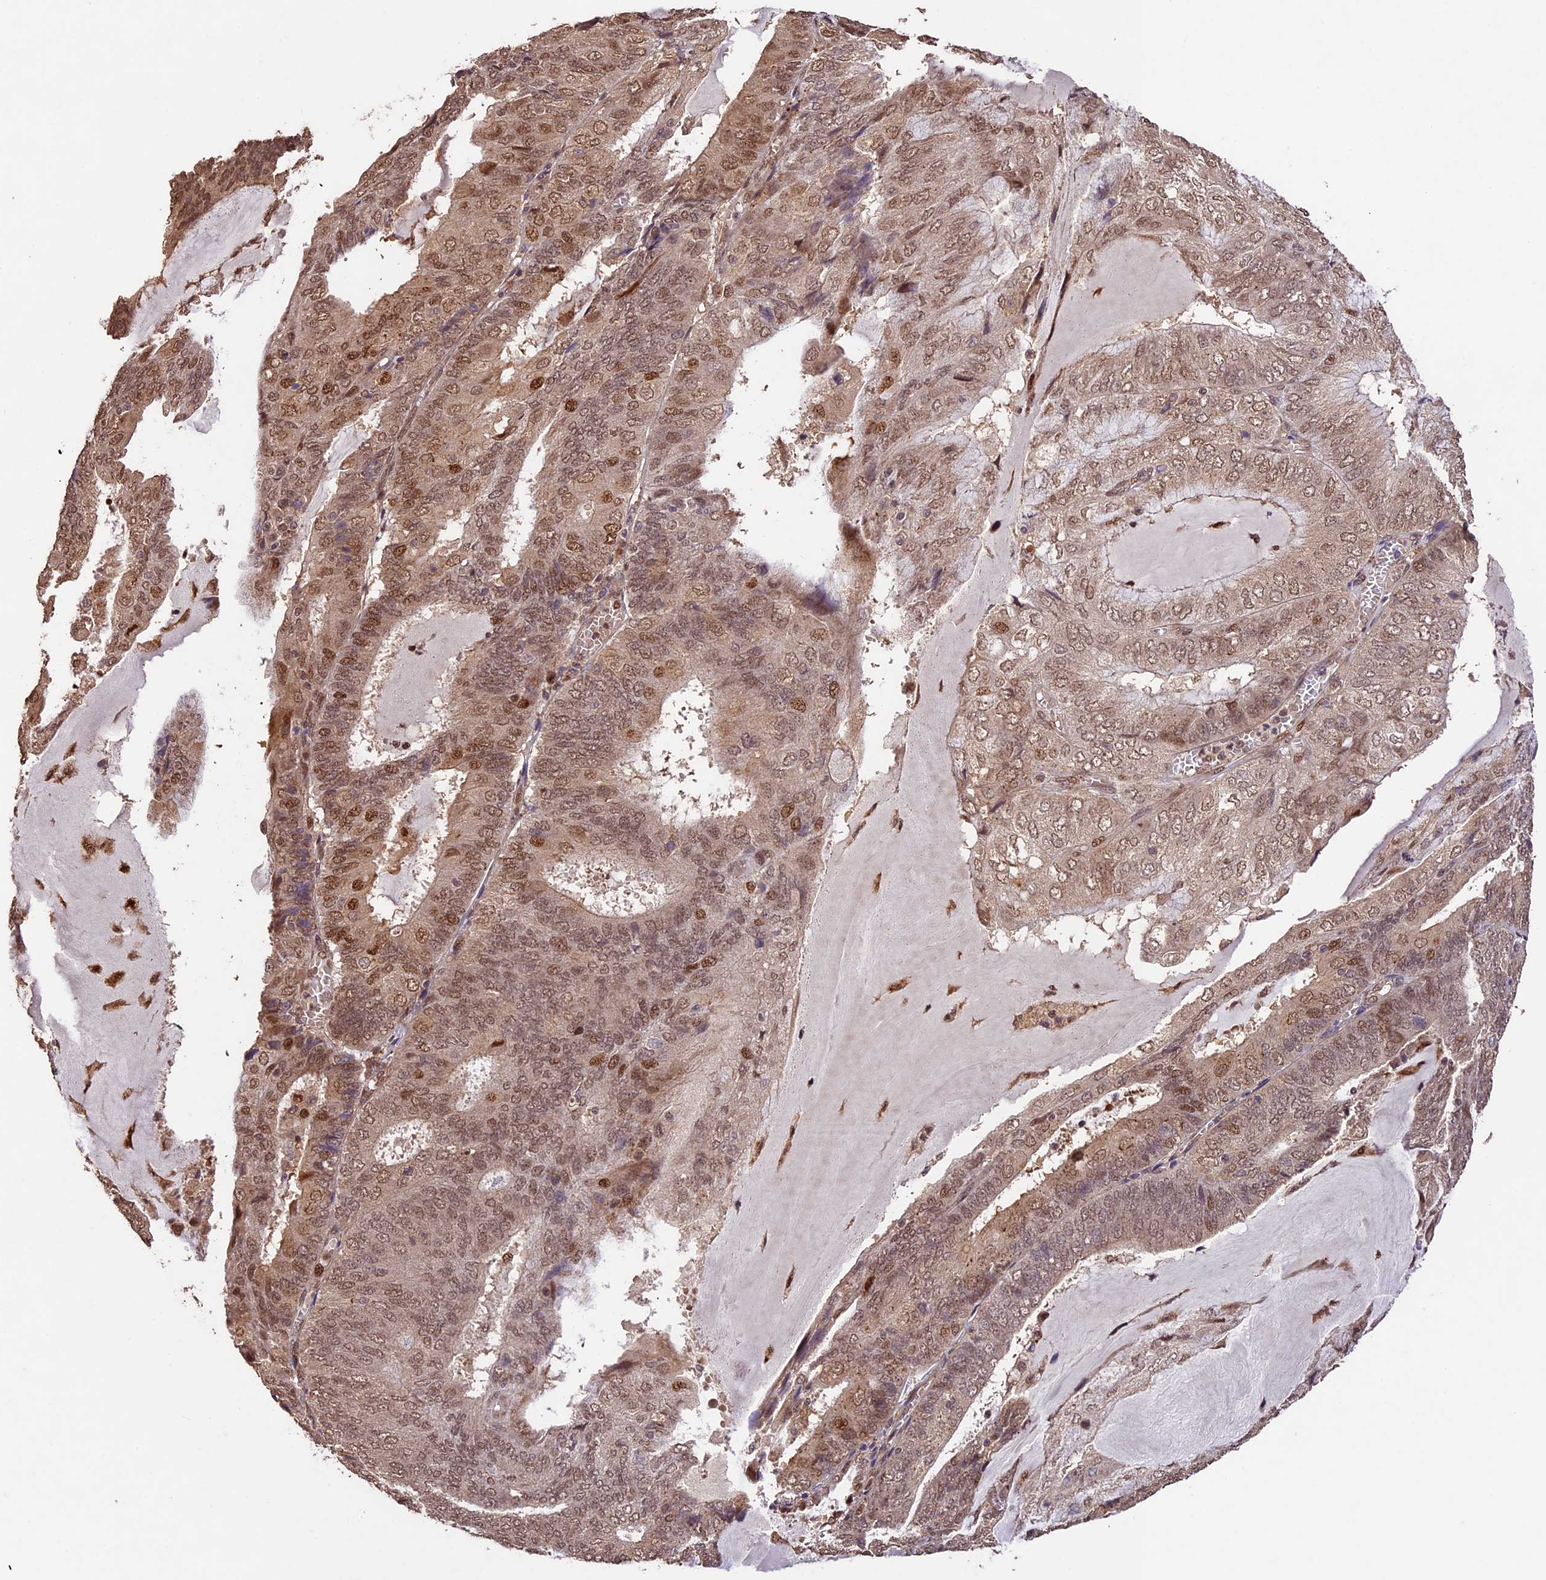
{"staining": {"intensity": "moderate", "quantity": ">75%", "location": "cytoplasmic/membranous,nuclear"}, "tissue": "endometrial cancer", "cell_type": "Tumor cells", "image_type": "cancer", "snomed": [{"axis": "morphology", "description": "Adenocarcinoma, NOS"}, {"axis": "topography", "description": "Endometrium"}], "caption": "Immunohistochemistry (IHC) of human endometrial adenocarcinoma displays medium levels of moderate cytoplasmic/membranous and nuclear positivity in about >75% of tumor cells.", "gene": "CDKN2AIP", "patient": {"sex": "female", "age": 81}}